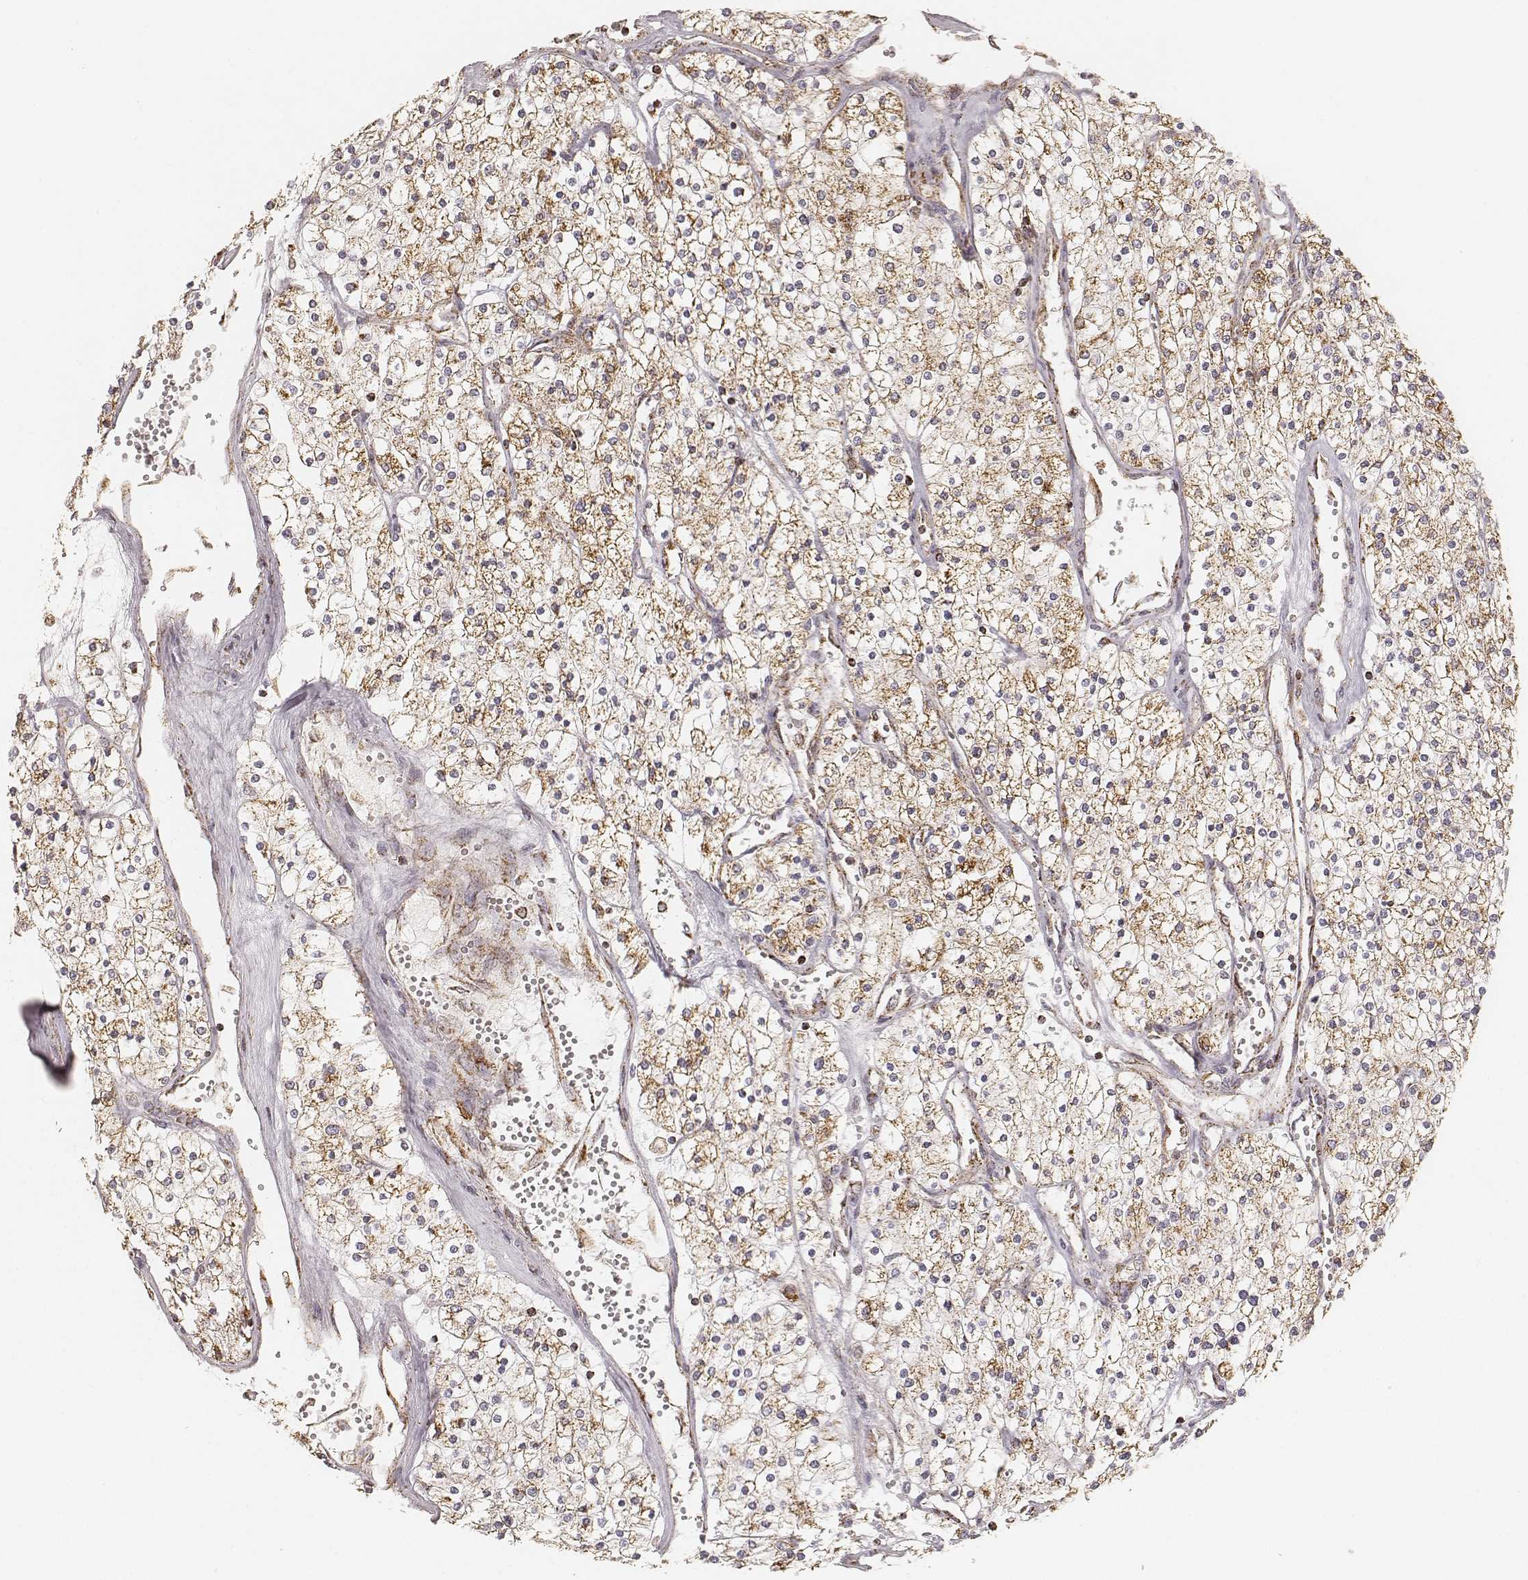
{"staining": {"intensity": "moderate", "quantity": ">75%", "location": "cytoplasmic/membranous"}, "tissue": "renal cancer", "cell_type": "Tumor cells", "image_type": "cancer", "snomed": [{"axis": "morphology", "description": "Adenocarcinoma, NOS"}, {"axis": "topography", "description": "Kidney"}], "caption": "DAB immunohistochemical staining of adenocarcinoma (renal) reveals moderate cytoplasmic/membranous protein positivity in about >75% of tumor cells.", "gene": "CS", "patient": {"sex": "male", "age": 80}}